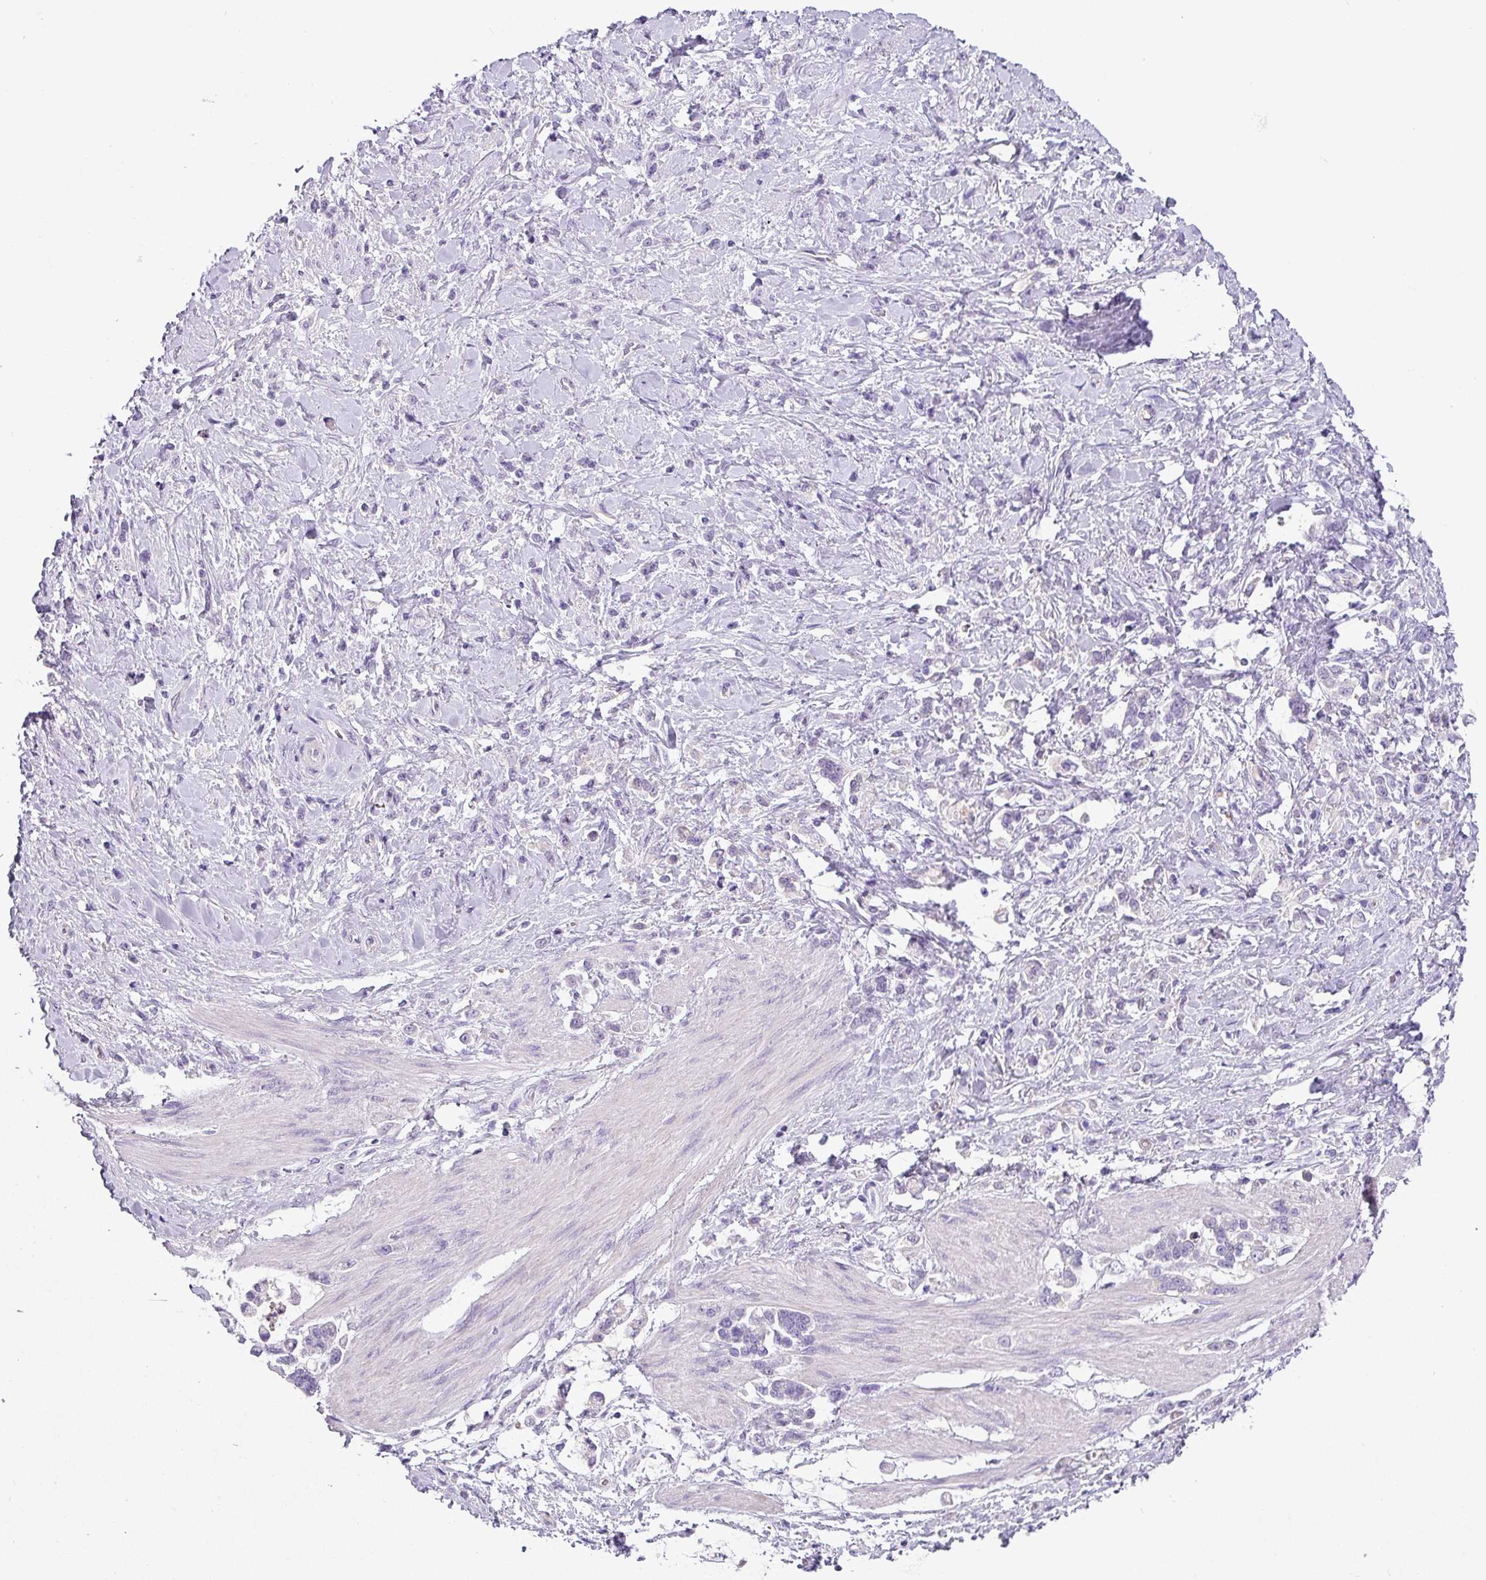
{"staining": {"intensity": "negative", "quantity": "none", "location": "none"}, "tissue": "stomach cancer", "cell_type": "Tumor cells", "image_type": "cancer", "snomed": [{"axis": "morphology", "description": "Adenocarcinoma, NOS"}, {"axis": "topography", "description": "Stomach"}], "caption": "The IHC photomicrograph has no significant positivity in tumor cells of stomach cancer (adenocarcinoma) tissue.", "gene": "TMEM178B", "patient": {"sex": "female", "age": 60}}